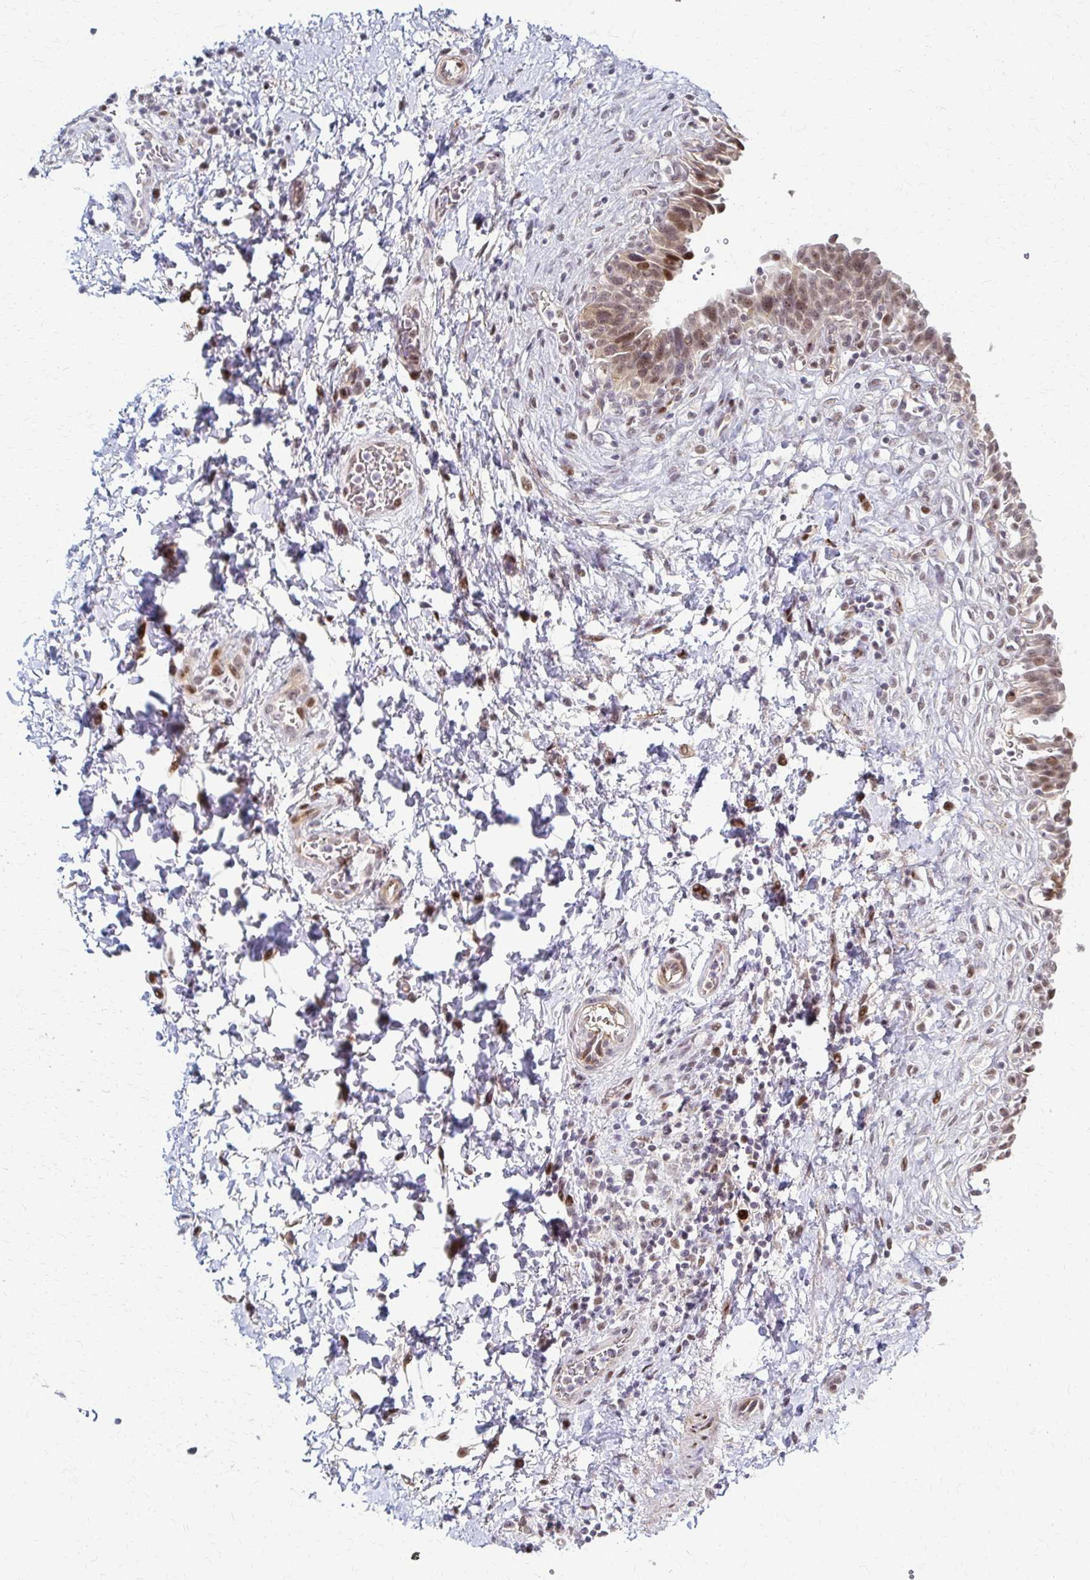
{"staining": {"intensity": "moderate", "quantity": ">75%", "location": "cytoplasmic/membranous,nuclear"}, "tissue": "urinary bladder", "cell_type": "Urothelial cells", "image_type": "normal", "snomed": [{"axis": "morphology", "description": "Normal tissue, NOS"}, {"axis": "topography", "description": "Urinary bladder"}], "caption": "A medium amount of moderate cytoplasmic/membranous,nuclear positivity is appreciated in about >75% of urothelial cells in normal urinary bladder.", "gene": "PSMD7", "patient": {"sex": "male", "age": 37}}